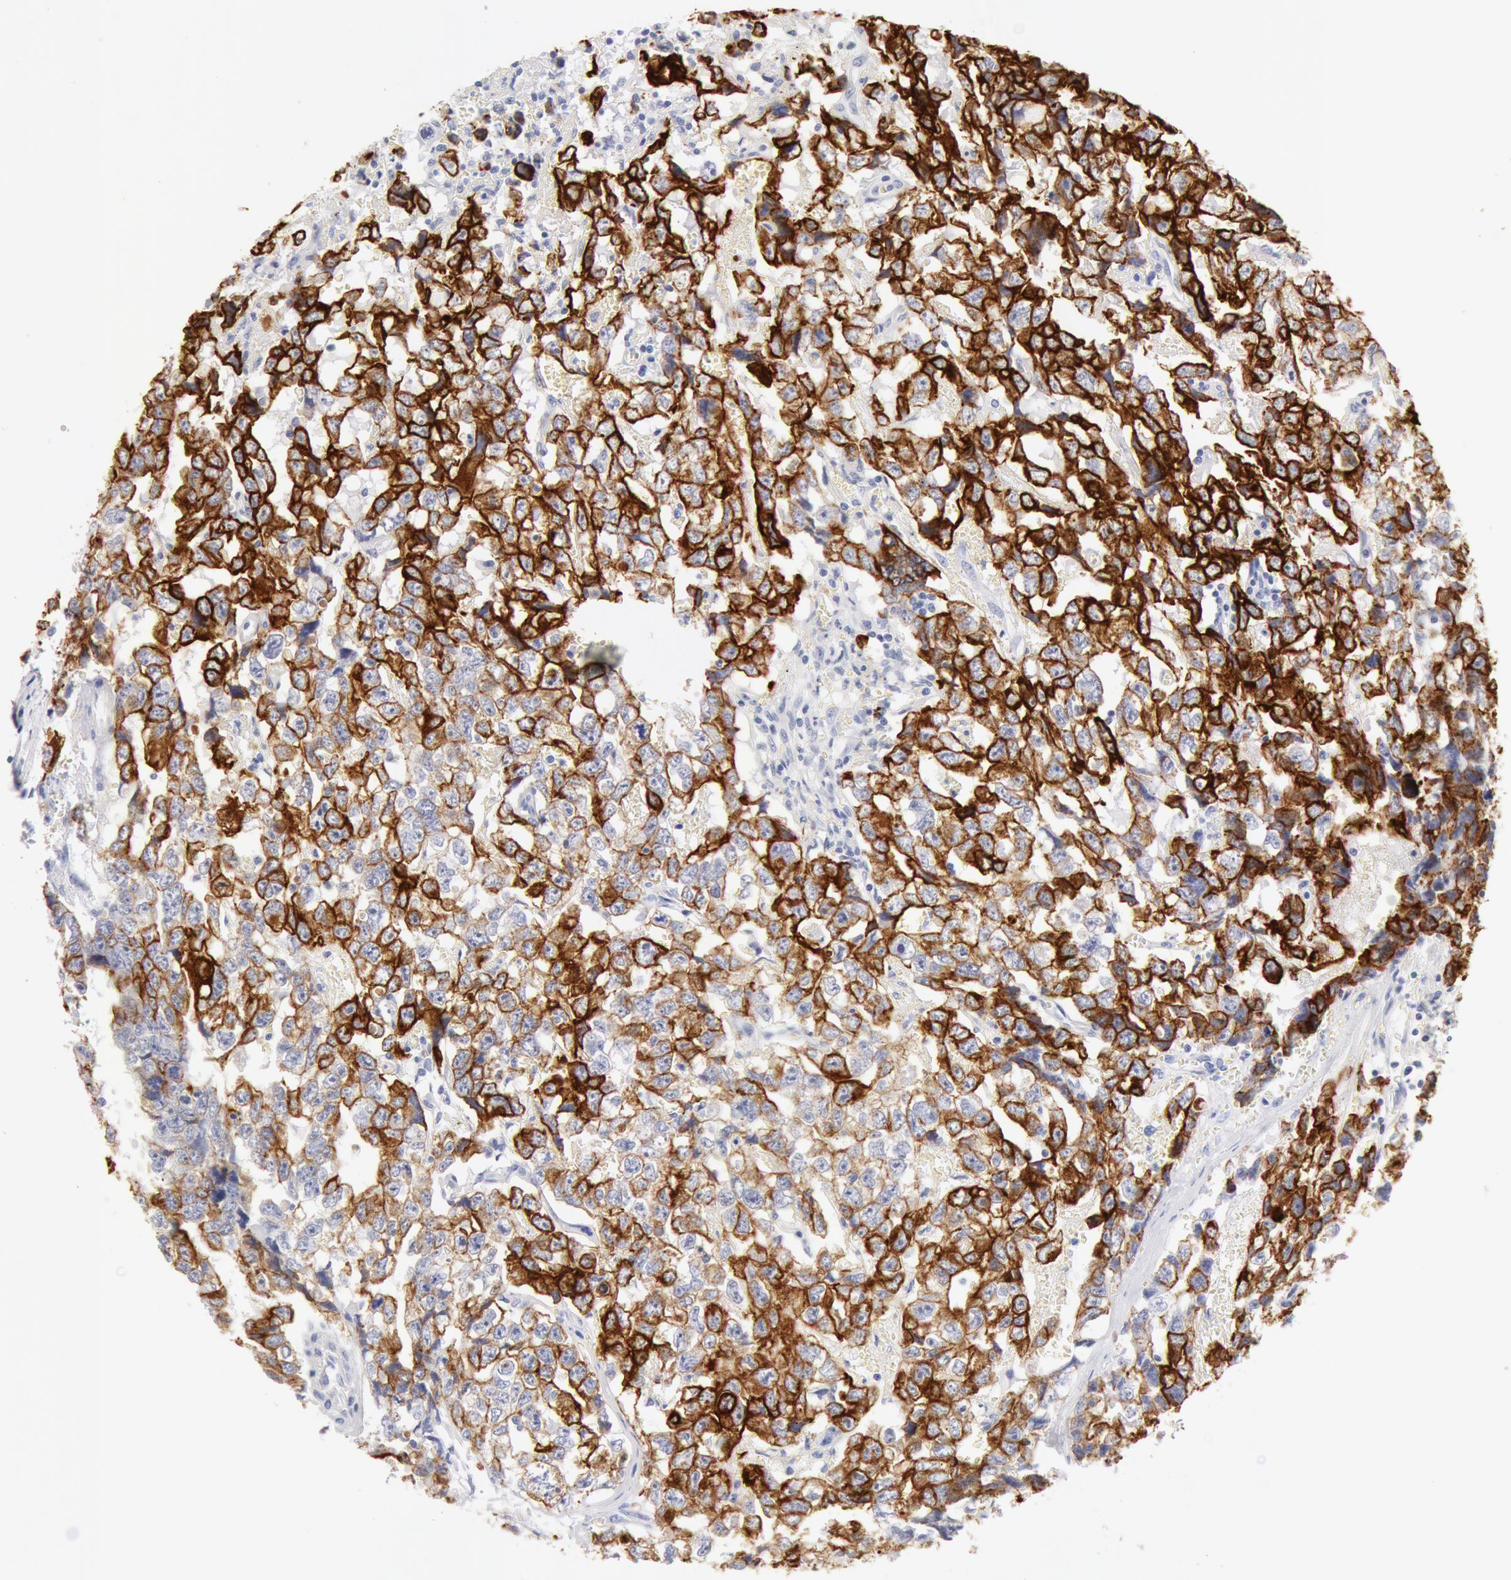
{"staining": {"intensity": "moderate", "quantity": "25%-75%", "location": "cytoplasmic/membranous"}, "tissue": "testis cancer", "cell_type": "Tumor cells", "image_type": "cancer", "snomed": [{"axis": "morphology", "description": "Carcinoma, Embryonal, NOS"}, {"axis": "topography", "description": "Testis"}], "caption": "Brown immunohistochemical staining in human embryonal carcinoma (testis) reveals moderate cytoplasmic/membranous expression in about 25%-75% of tumor cells.", "gene": "KRT8", "patient": {"sex": "male", "age": 31}}